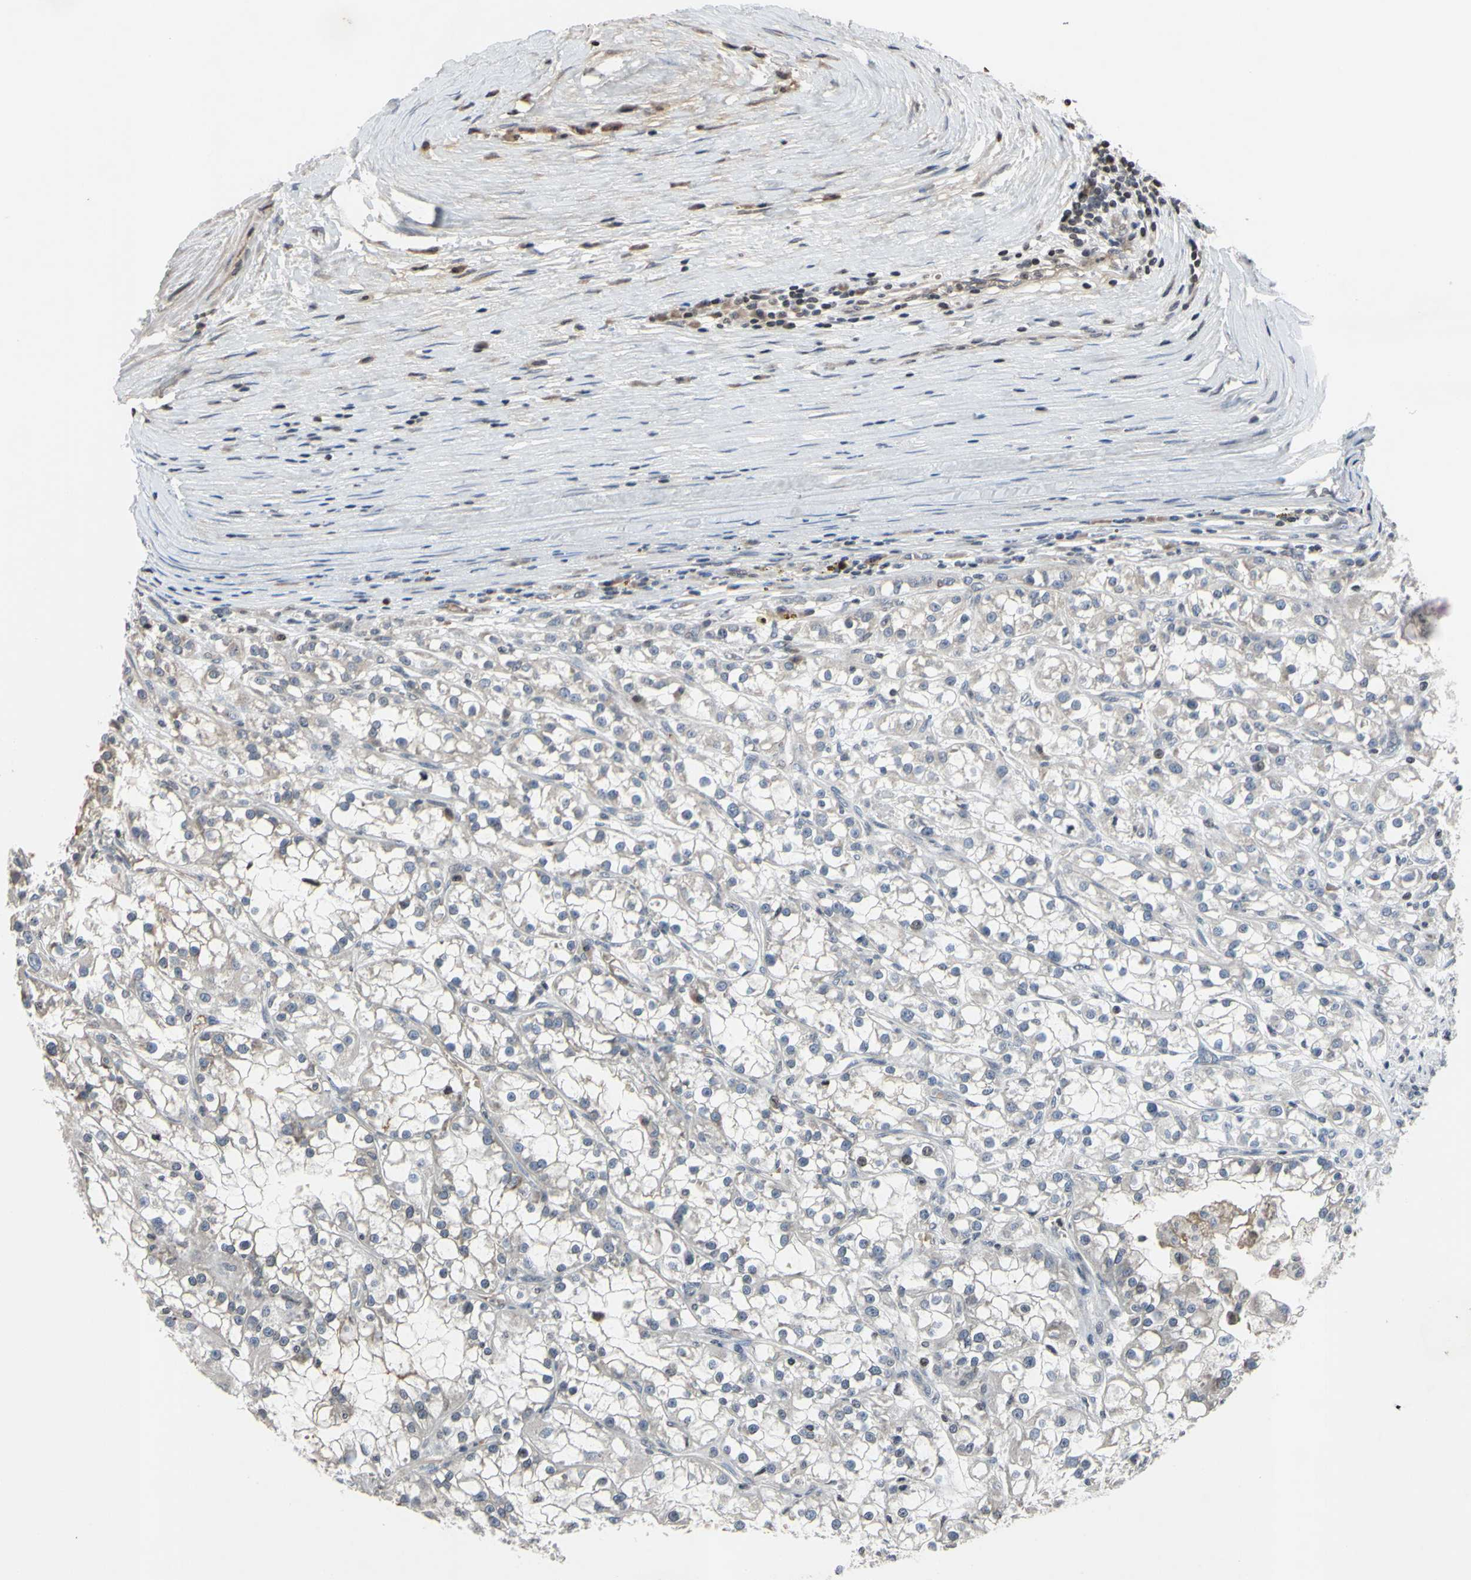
{"staining": {"intensity": "weak", "quantity": "<25%", "location": "nuclear"}, "tissue": "renal cancer", "cell_type": "Tumor cells", "image_type": "cancer", "snomed": [{"axis": "morphology", "description": "Adenocarcinoma, NOS"}, {"axis": "topography", "description": "Kidney"}], "caption": "This is an immunohistochemistry photomicrograph of renal cancer. There is no positivity in tumor cells.", "gene": "ARG1", "patient": {"sex": "female", "age": 52}}